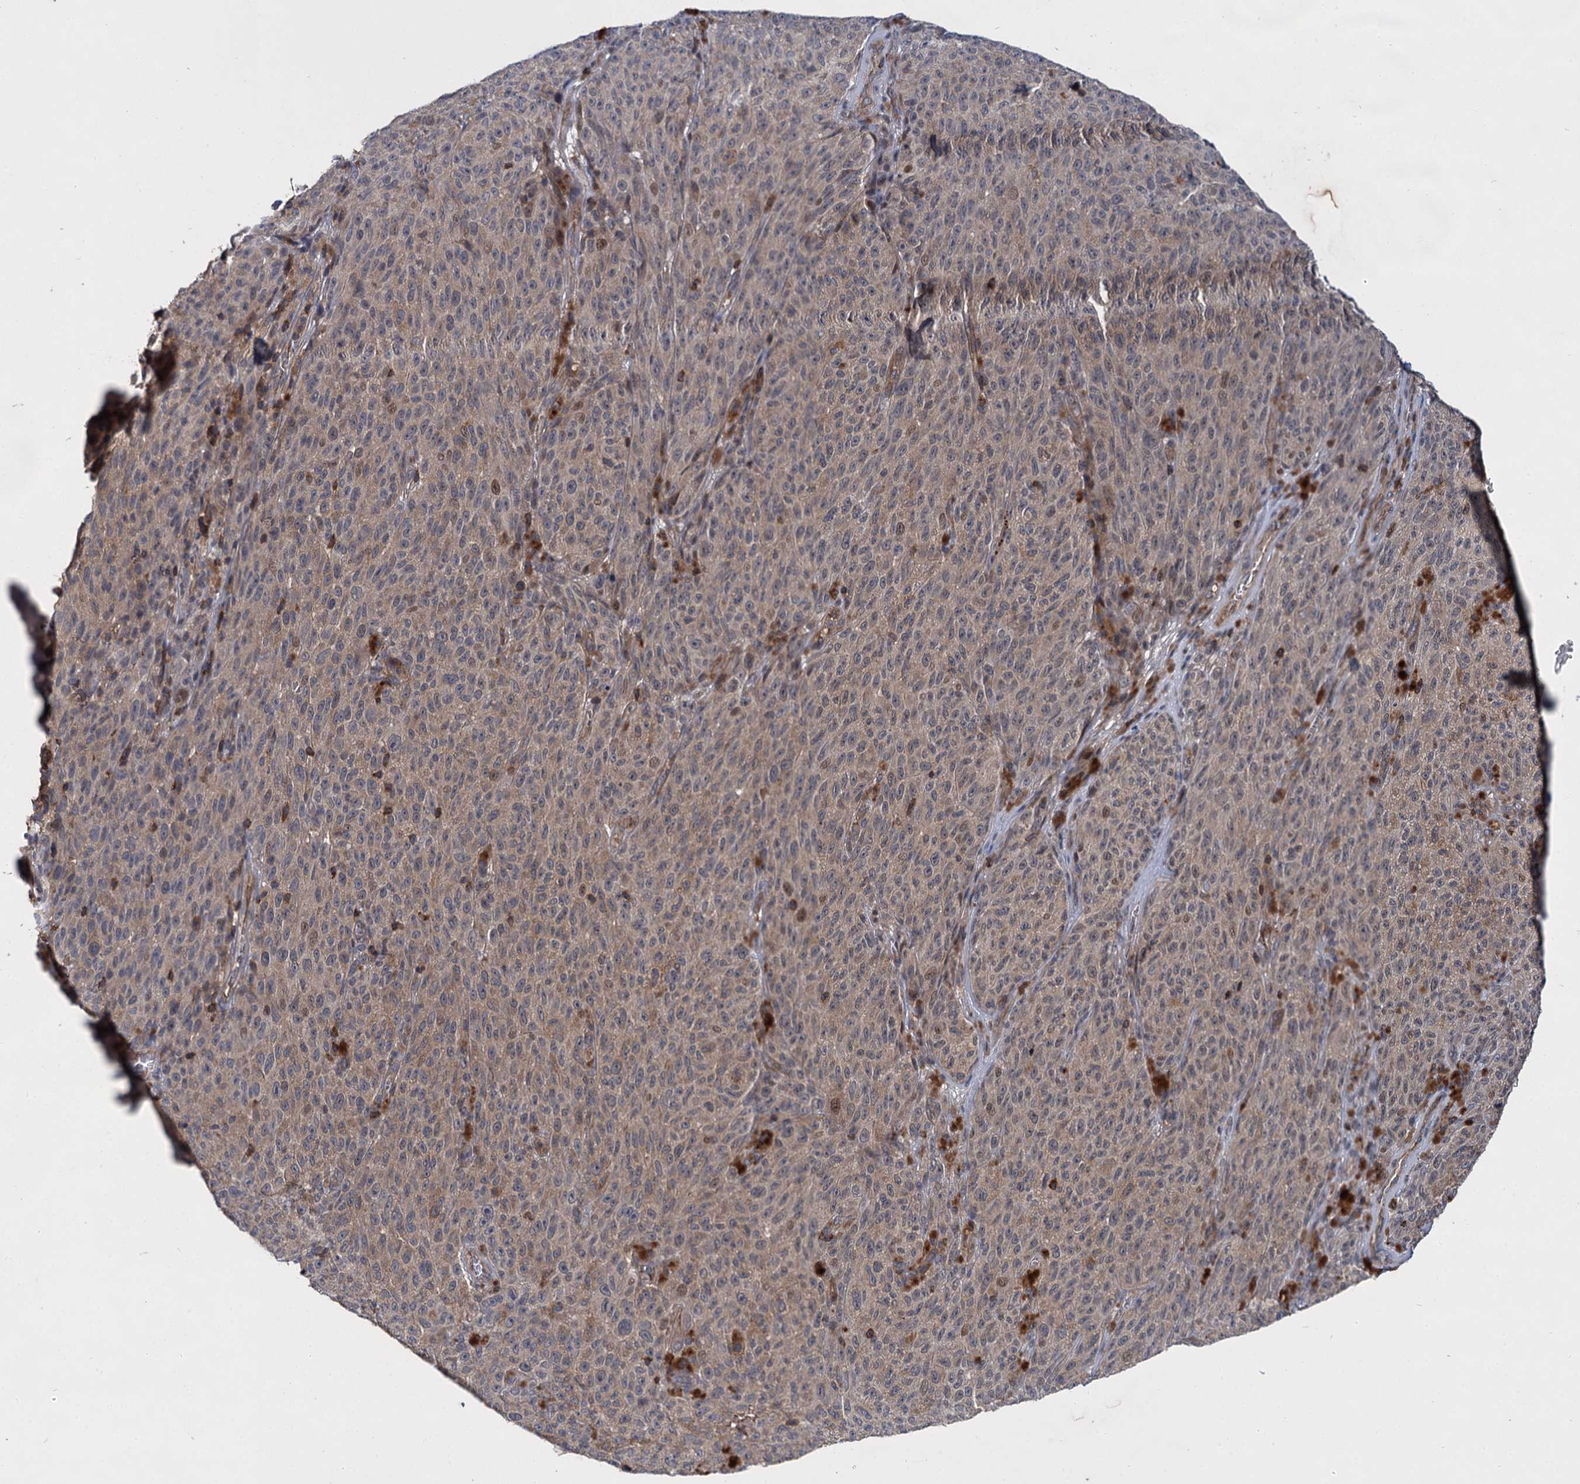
{"staining": {"intensity": "weak", "quantity": ">75%", "location": "cytoplasmic/membranous"}, "tissue": "melanoma", "cell_type": "Tumor cells", "image_type": "cancer", "snomed": [{"axis": "morphology", "description": "Malignant melanoma, NOS"}, {"axis": "topography", "description": "Skin"}], "caption": "IHC micrograph of neoplastic tissue: human melanoma stained using immunohistochemistry displays low levels of weak protein expression localized specifically in the cytoplasmic/membranous of tumor cells, appearing as a cytoplasmic/membranous brown color.", "gene": "ABLIM1", "patient": {"sex": "female", "age": 82}}